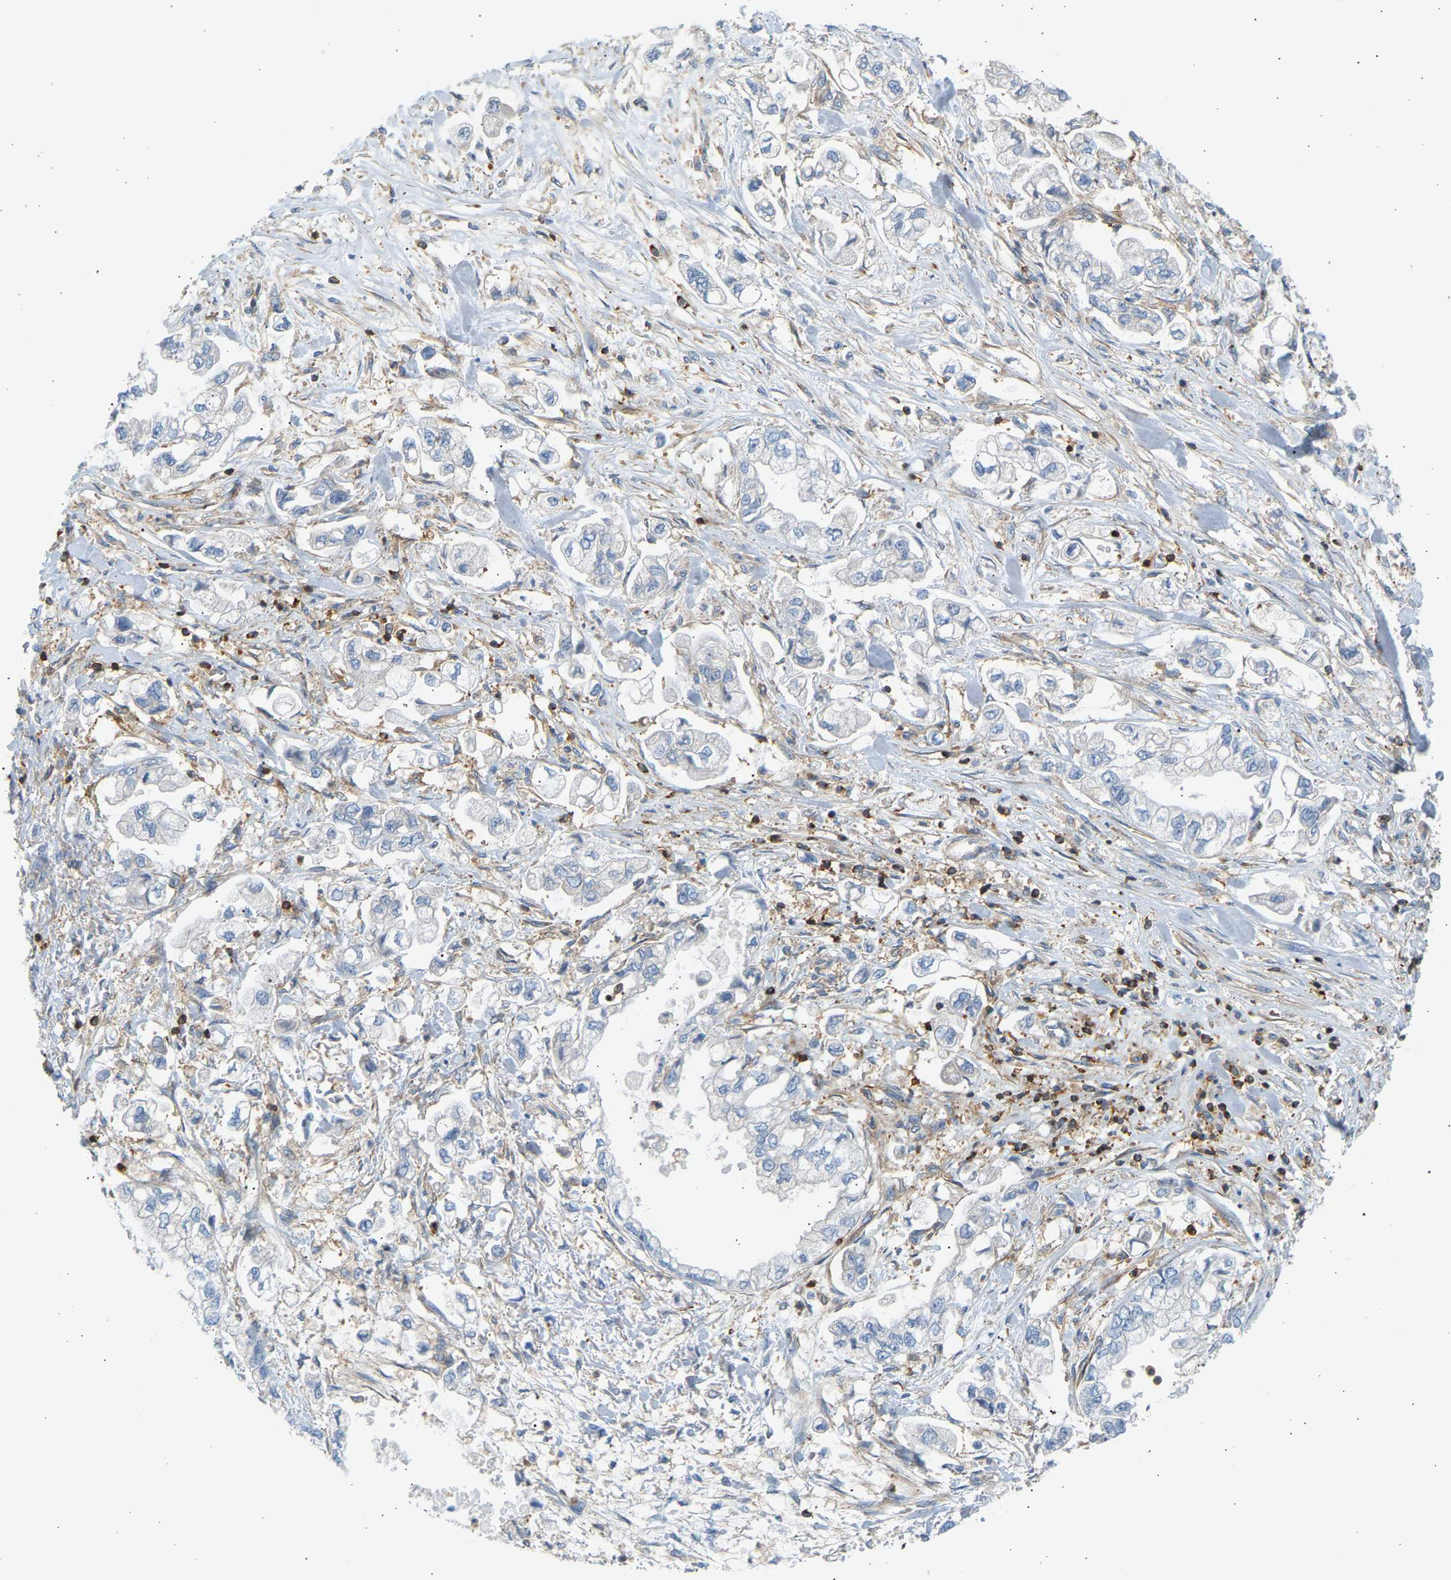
{"staining": {"intensity": "negative", "quantity": "none", "location": "none"}, "tissue": "stomach cancer", "cell_type": "Tumor cells", "image_type": "cancer", "snomed": [{"axis": "morphology", "description": "Normal tissue, NOS"}, {"axis": "morphology", "description": "Adenocarcinoma, NOS"}, {"axis": "topography", "description": "Stomach"}], "caption": "The micrograph shows no significant expression in tumor cells of stomach cancer.", "gene": "FNBP1", "patient": {"sex": "male", "age": 62}}